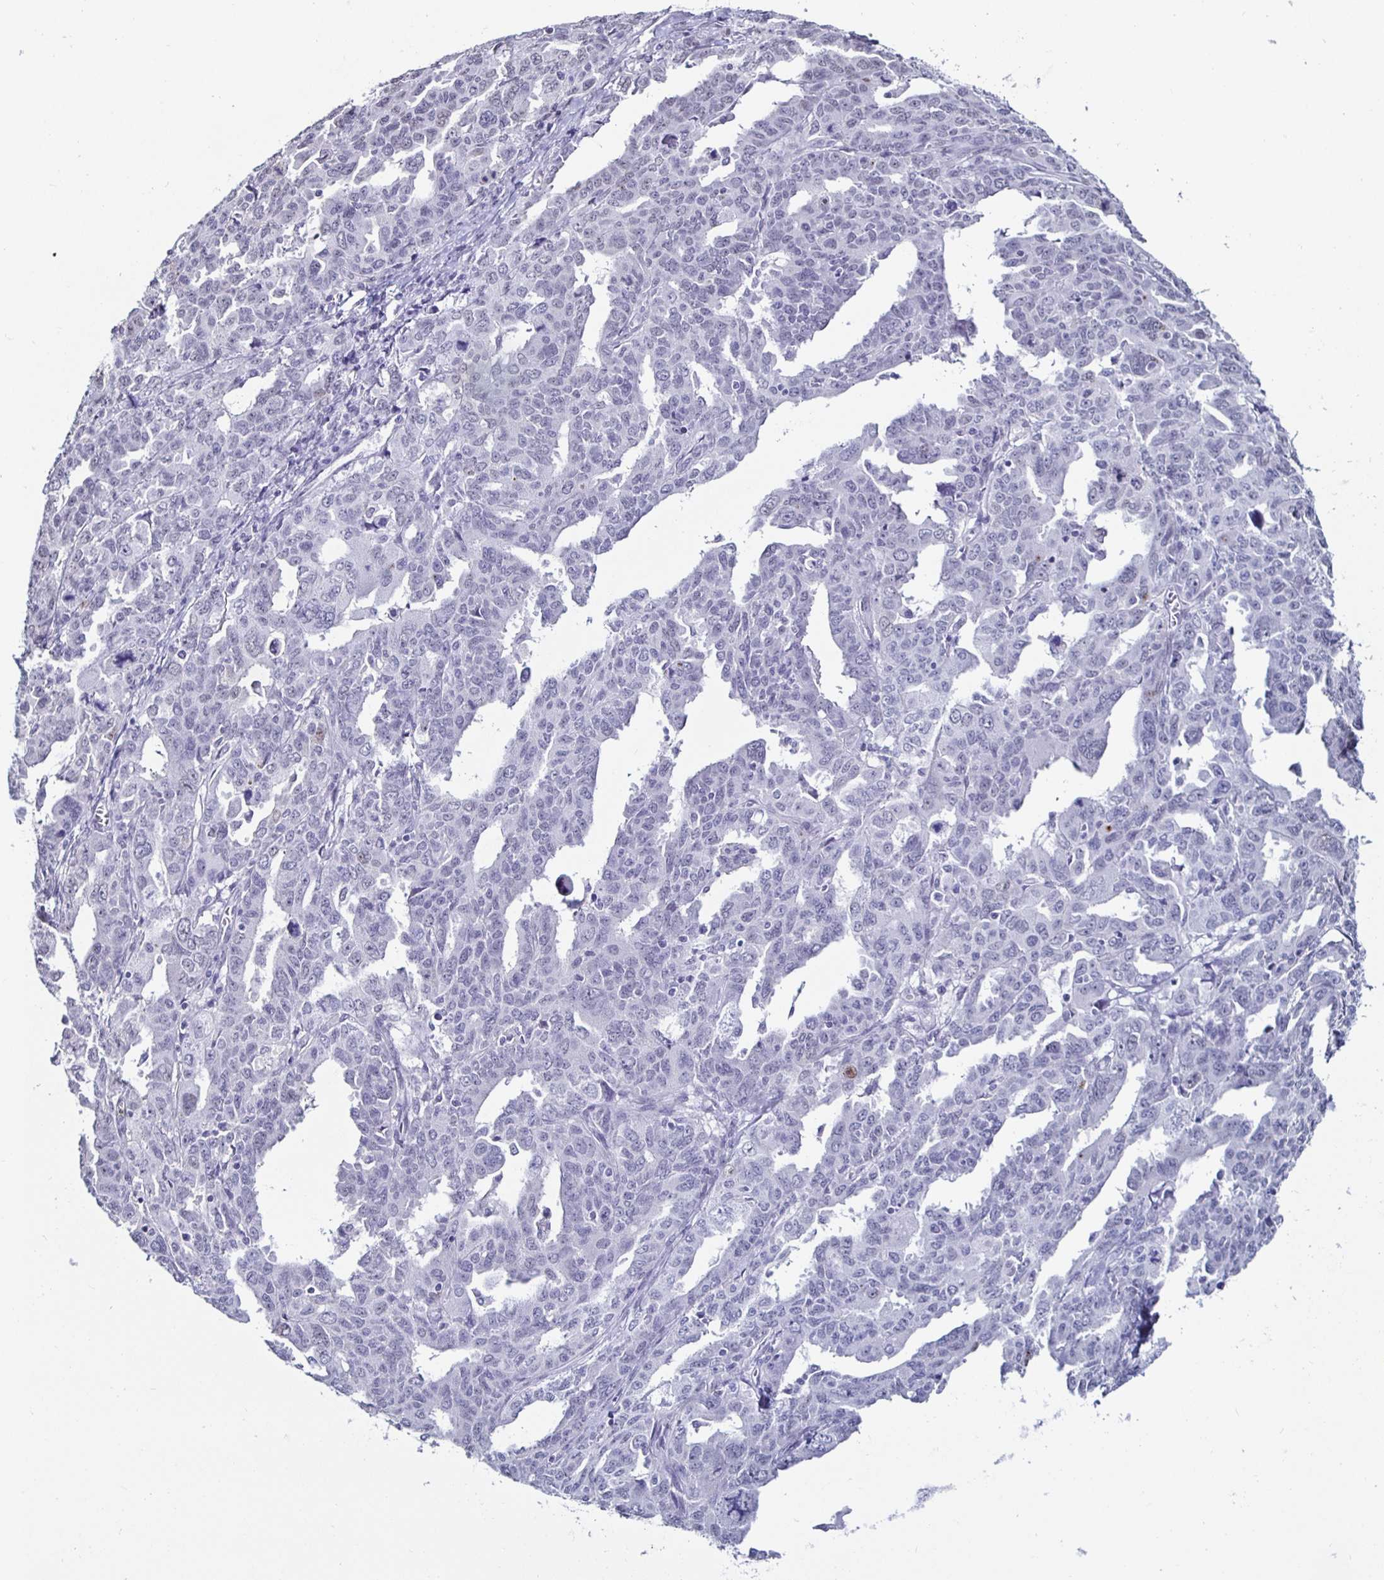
{"staining": {"intensity": "negative", "quantity": "none", "location": "none"}, "tissue": "ovarian cancer", "cell_type": "Tumor cells", "image_type": "cancer", "snomed": [{"axis": "morphology", "description": "Adenocarcinoma, NOS"}, {"axis": "morphology", "description": "Carcinoma, endometroid"}, {"axis": "topography", "description": "Ovary"}], "caption": "The immunohistochemistry photomicrograph has no significant positivity in tumor cells of ovarian cancer (adenocarcinoma) tissue. (Stains: DAB IHC with hematoxylin counter stain, Microscopy: brightfield microscopy at high magnification).", "gene": "DDX39B", "patient": {"sex": "female", "age": 72}}